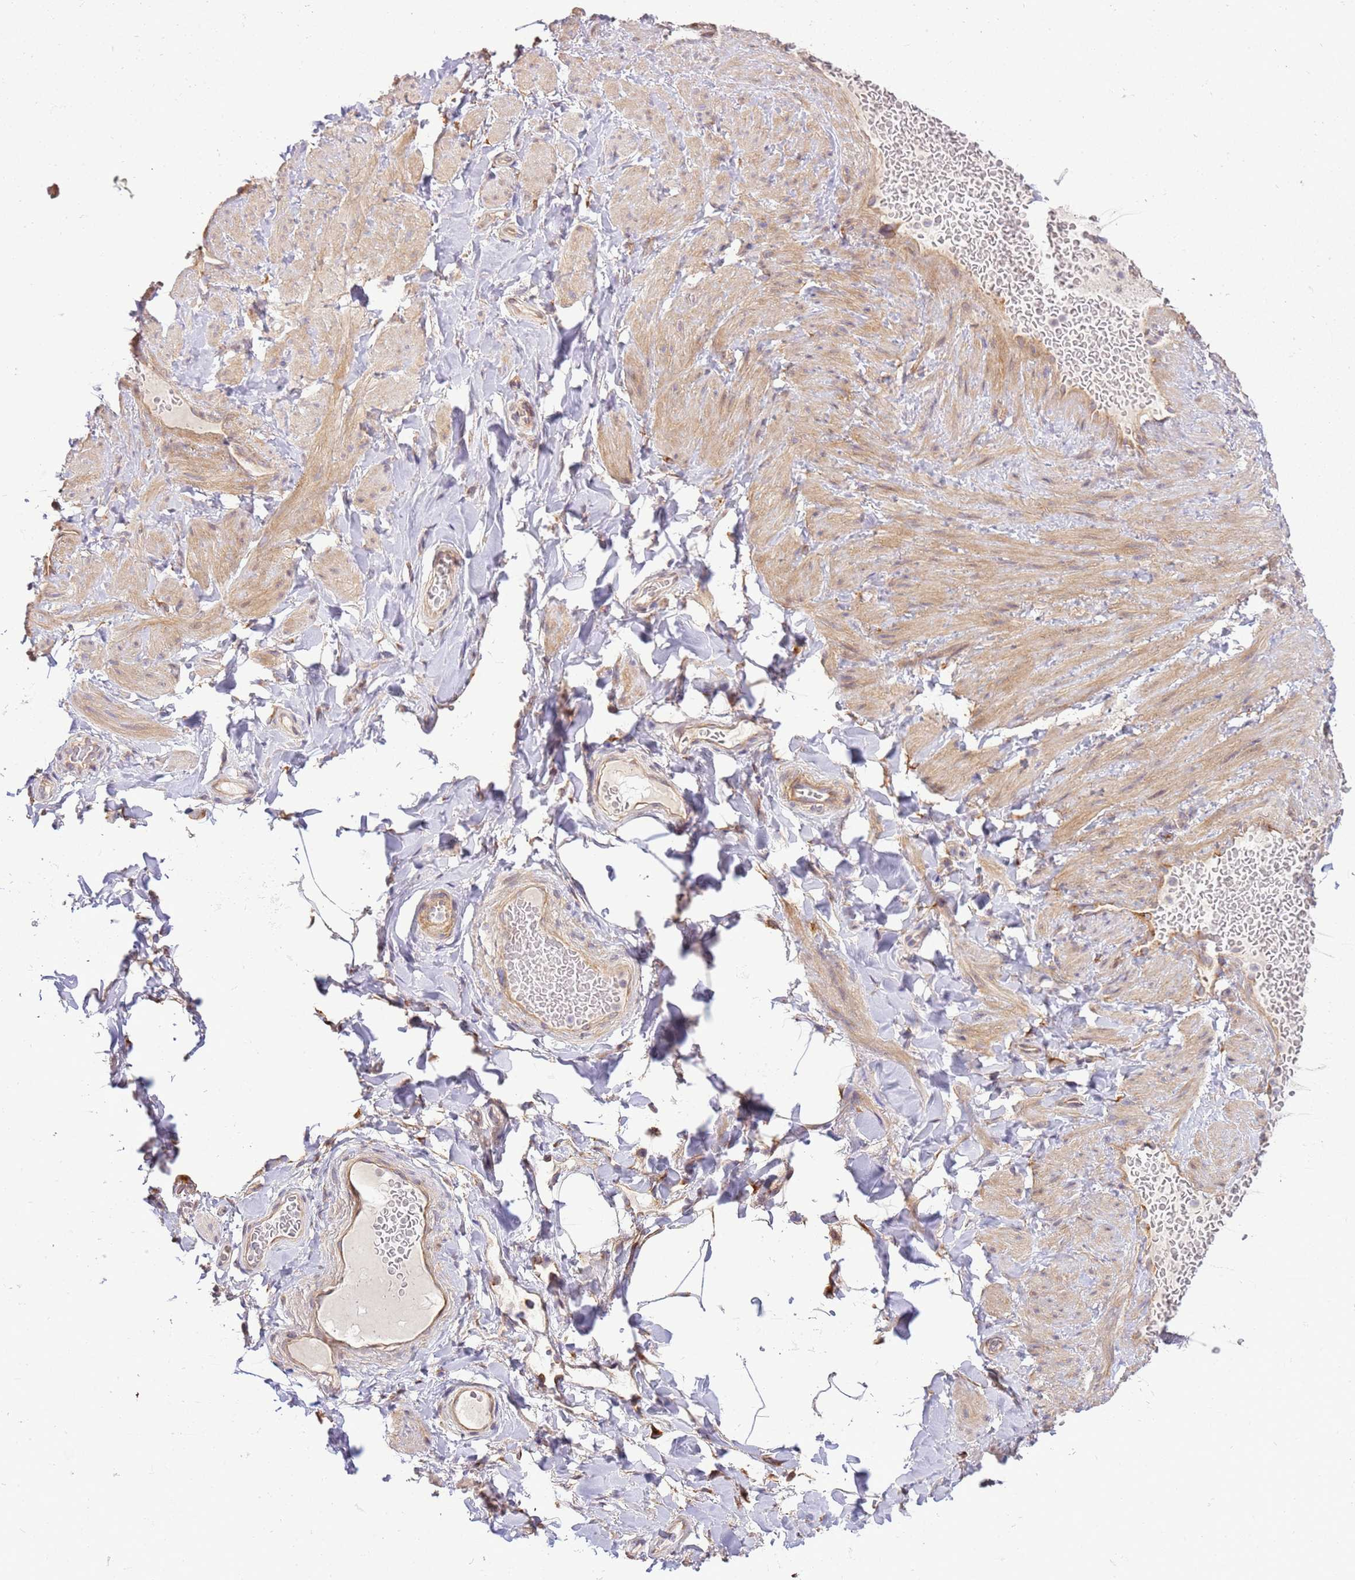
{"staining": {"intensity": "moderate", "quantity": ">75%", "location": "cytoplasmic/membranous"}, "tissue": "soft tissue", "cell_type": "Chondrocytes", "image_type": "normal", "snomed": [{"axis": "morphology", "description": "Normal tissue, NOS"}, {"axis": "topography", "description": "Soft tissue"}, {"axis": "topography", "description": "Vascular tissue"}], "caption": "An image showing moderate cytoplasmic/membranous staining in approximately >75% of chondrocytes in unremarkable soft tissue, as visualized by brown immunohistochemical staining.", "gene": "SCARA3", "patient": {"sex": "male", "age": 54}}